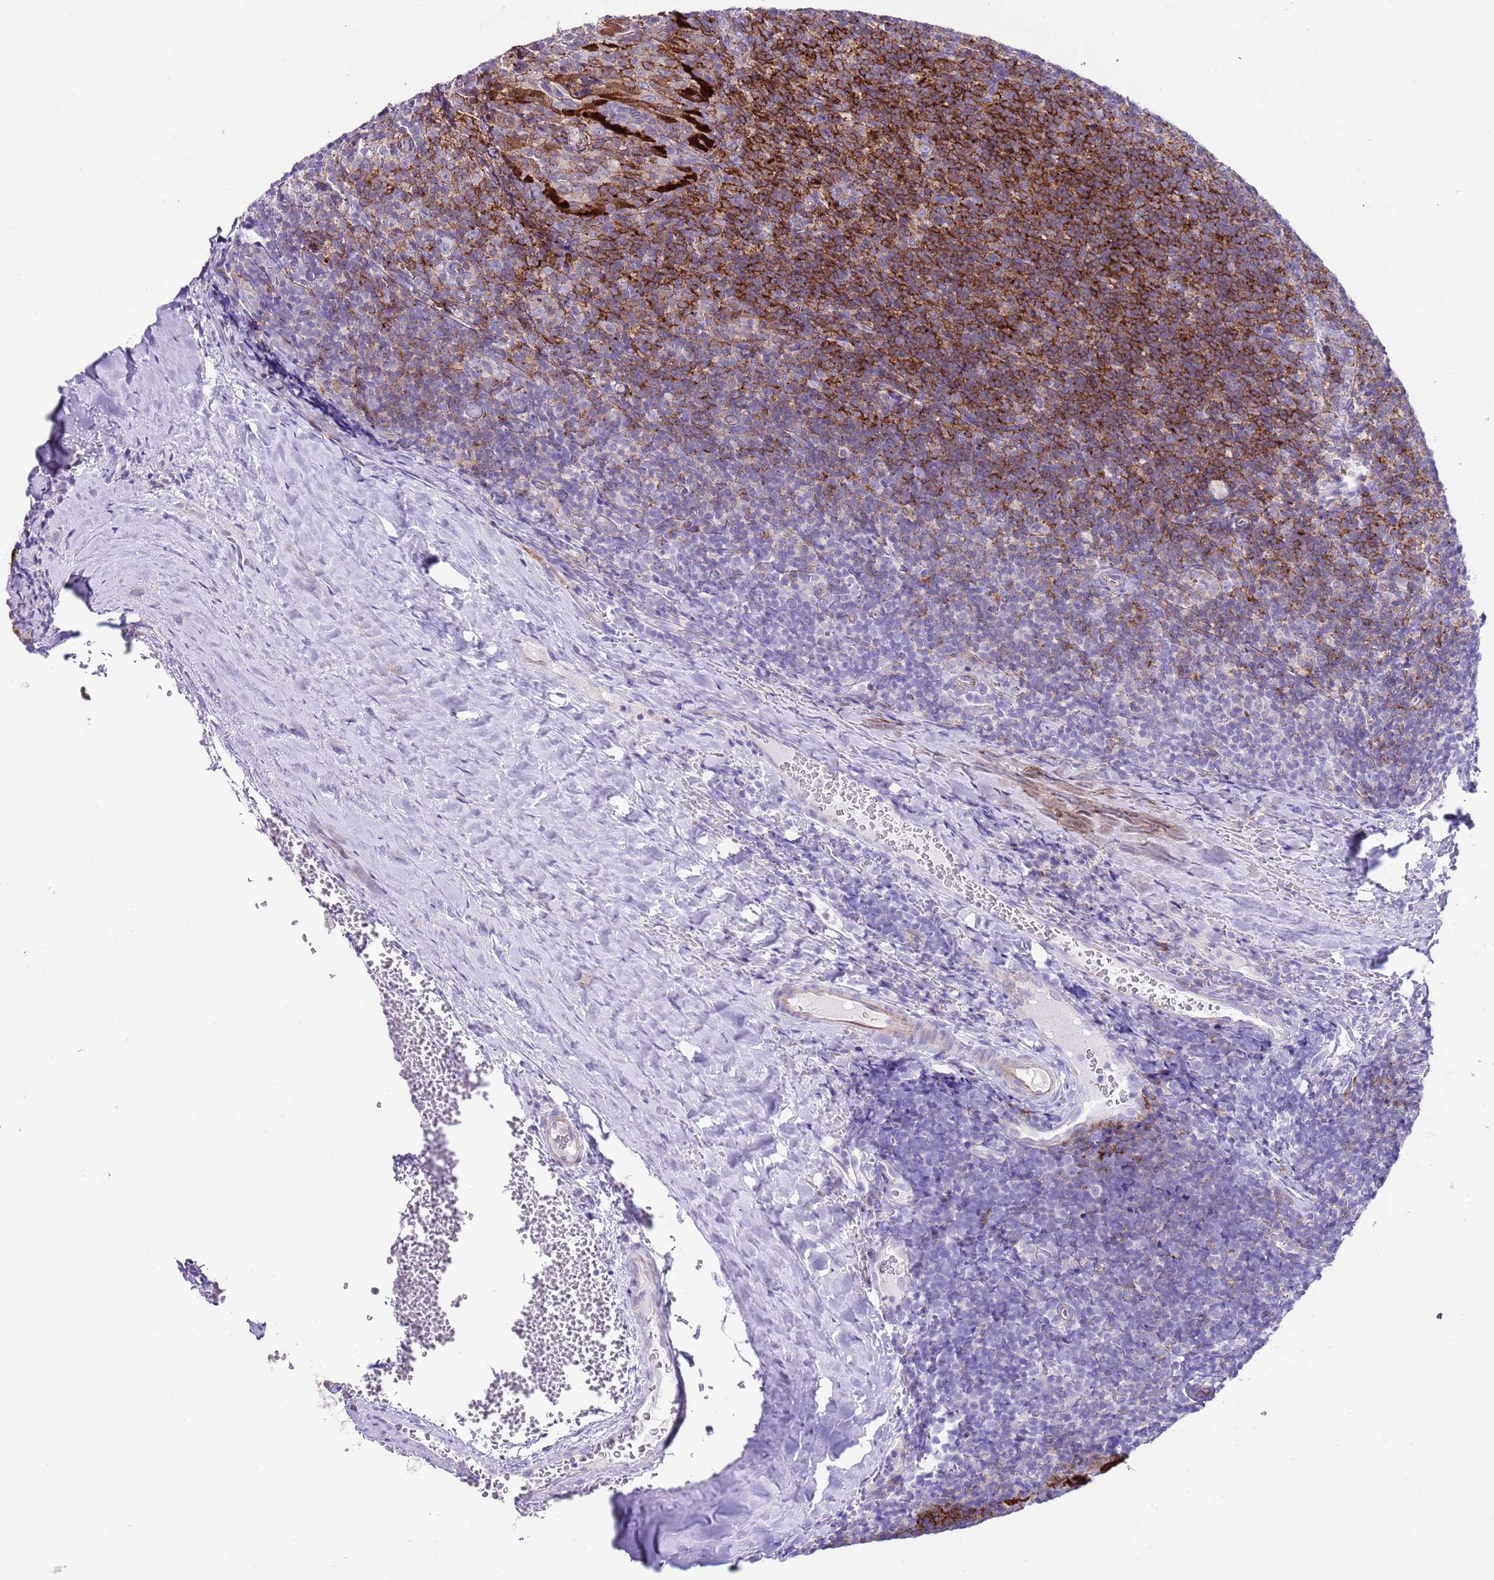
{"staining": {"intensity": "strong", "quantity": "<25%", "location": "cytoplasmic/membranous"}, "tissue": "tonsil", "cell_type": "Germinal center cells", "image_type": "normal", "snomed": [{"axis": "morphology", "description": "Normal tissue, NOS"}, {"axis": "topography", "description": "Tonsil"}], "caption": "Tonsil was stained to show a protein in brown. There is medium levels of strong cytoplasmic/membranous staining in about <25% of germinal center cells. The staining was performed using DAB (3,3'-diaminobenzidine) to visualize the protein expression in brown, while the nuclei were stained in blue with hematoxylin (Magnification: 20x).", "gene": "ALDH3A1", "patient": {"sex": "male", "age": 17}}